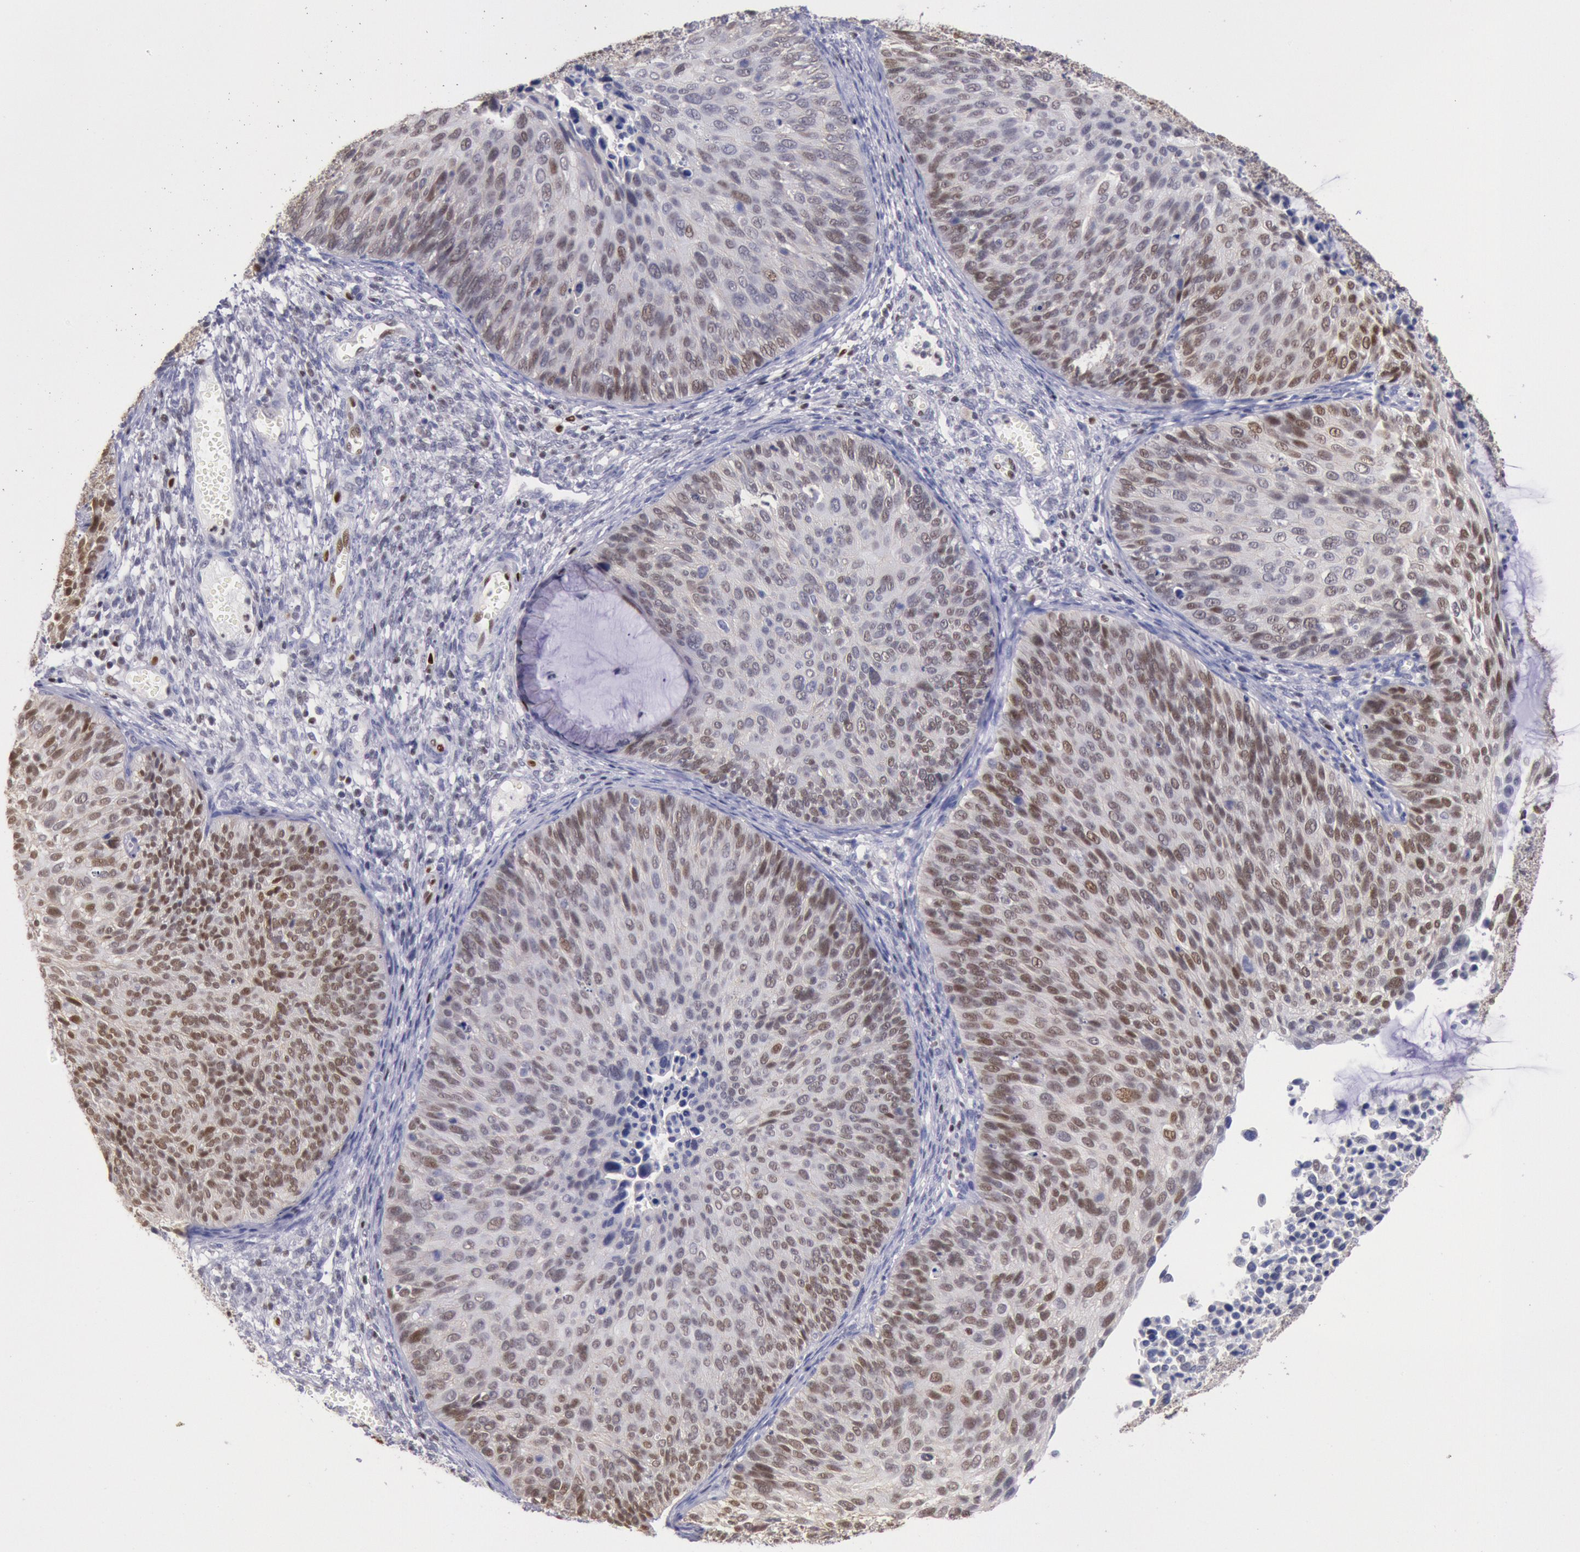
{"staining": {"intensity": "moderate", "quantity": "25%-75%", "location": "nuclear"}, "tissue": "cervical cancer", "cell_type": "Tumor cells", "image_type": "cancer", "snomed": [{"axis": "morphology", "description": "Squamous cell carcinoma, NOS"}, {"axis": "topography", "description": "Cervix"}], "caption": "Cervical cancer tissue exhibits moderate nuclear positivity in about 25%-75% of tumor cells, visualized by immunohistochemistry. The protein of interest is shown in brown color, while the nuclei are stained blue.", "gene": "RPS6KA5", "patient": {"sex": "female", "age": 36}}